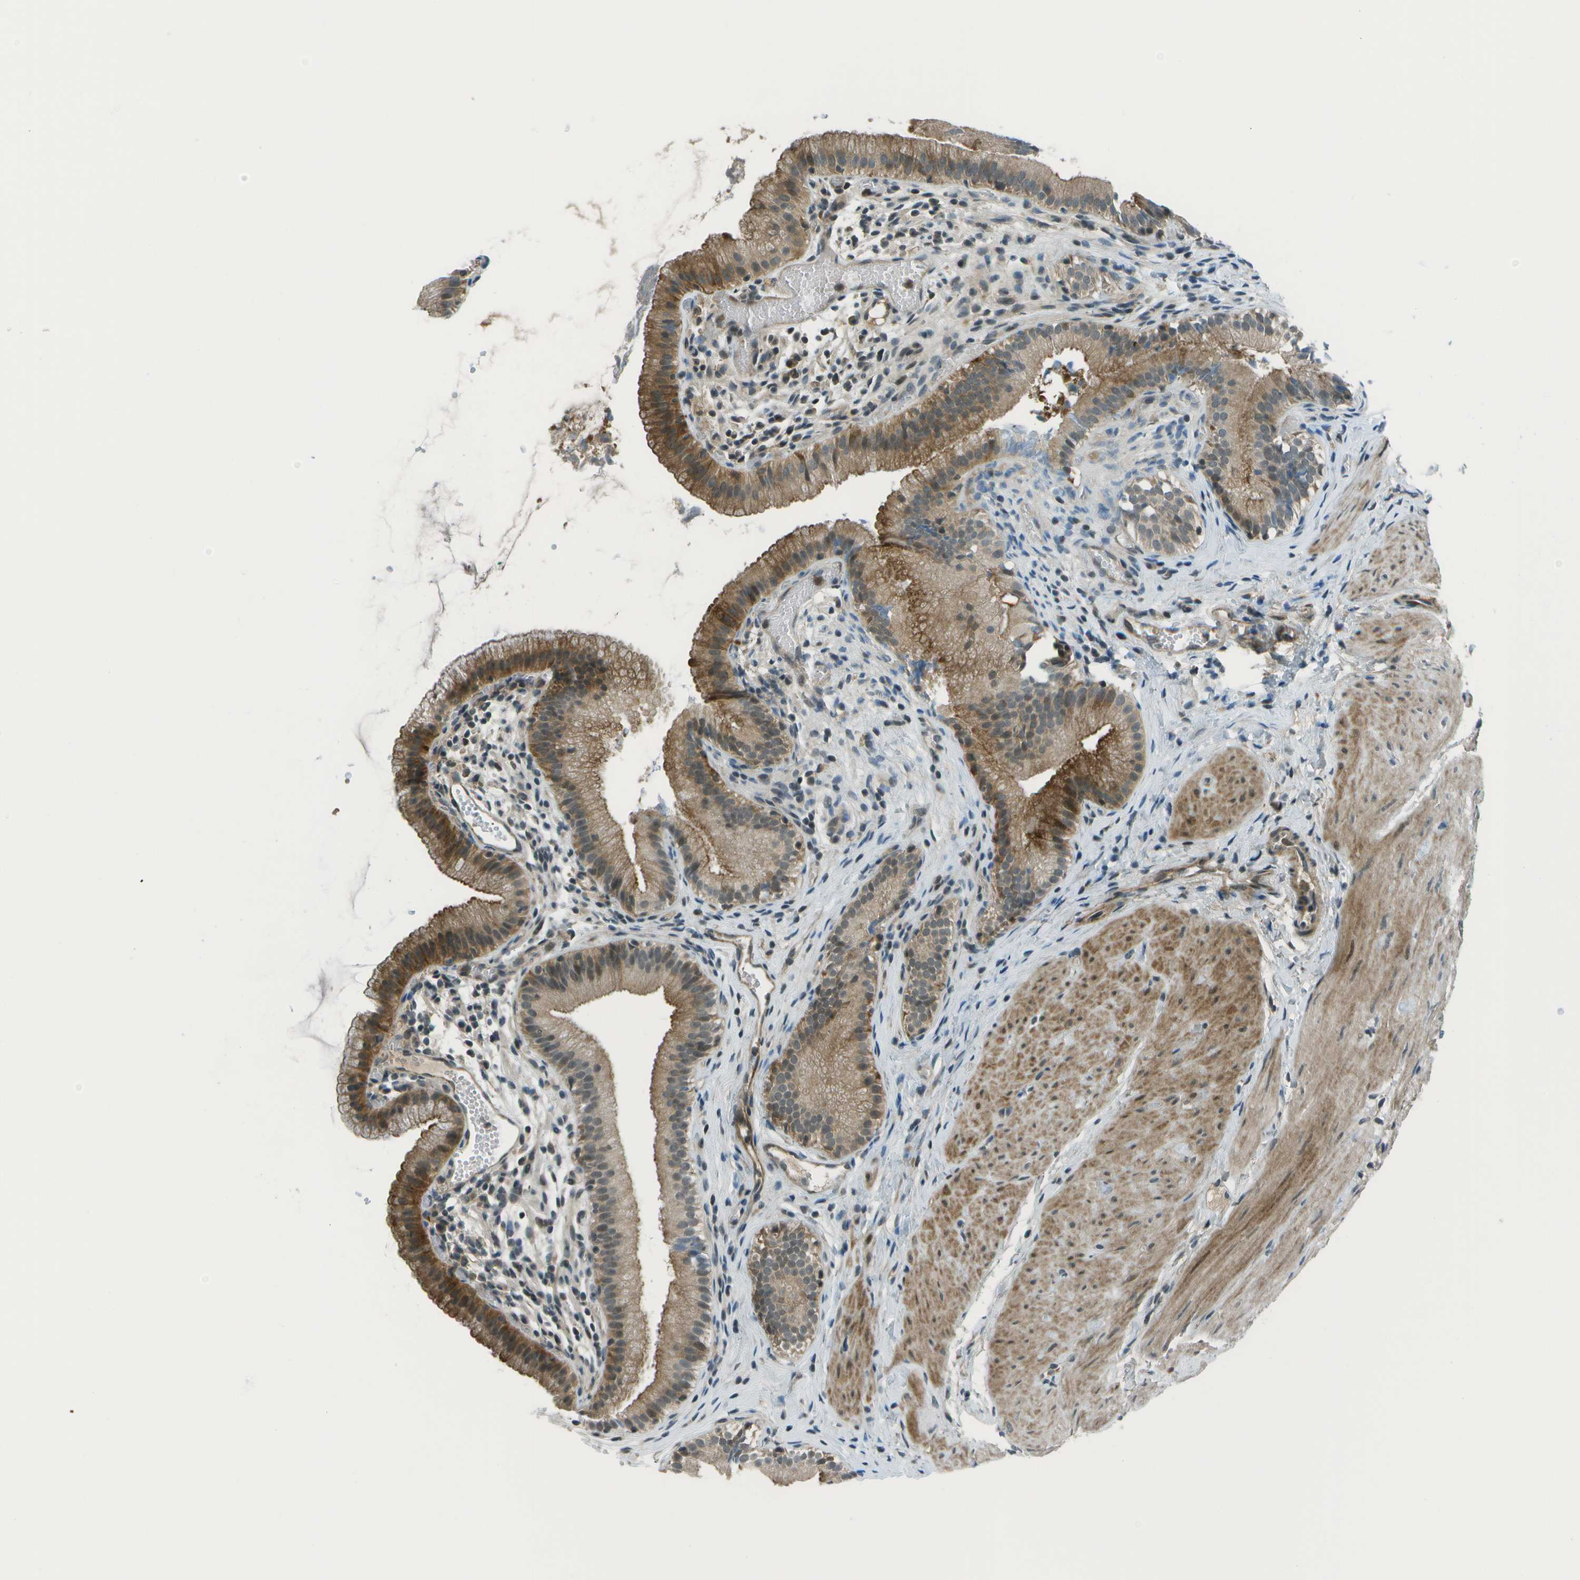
{"staining": {"intensity": "moderate", "quantity": ">75%", "location": "cytoplasmic/membranous"}, "tissue": "gallbladder", "cell_type": "Glandular cells", "image_type": "normal", "snomed": [{"axis": "morphology", "description": "Normal tissue, NOS"}, {"axis": "topography", "description": "Gallbladder"}], "caption": "Brown immunohistochemical staining in unremarkable gallbladder displays moderate cytoplasmic/membranous positivity in approximately >75% of glandular cells. (Stains: DAB in brown, nuclei in blue, Microscopy: brightfield microscopy at high magnification).", "gene": "TMEM19", "patient": {"sex": "female", "age": 26}}